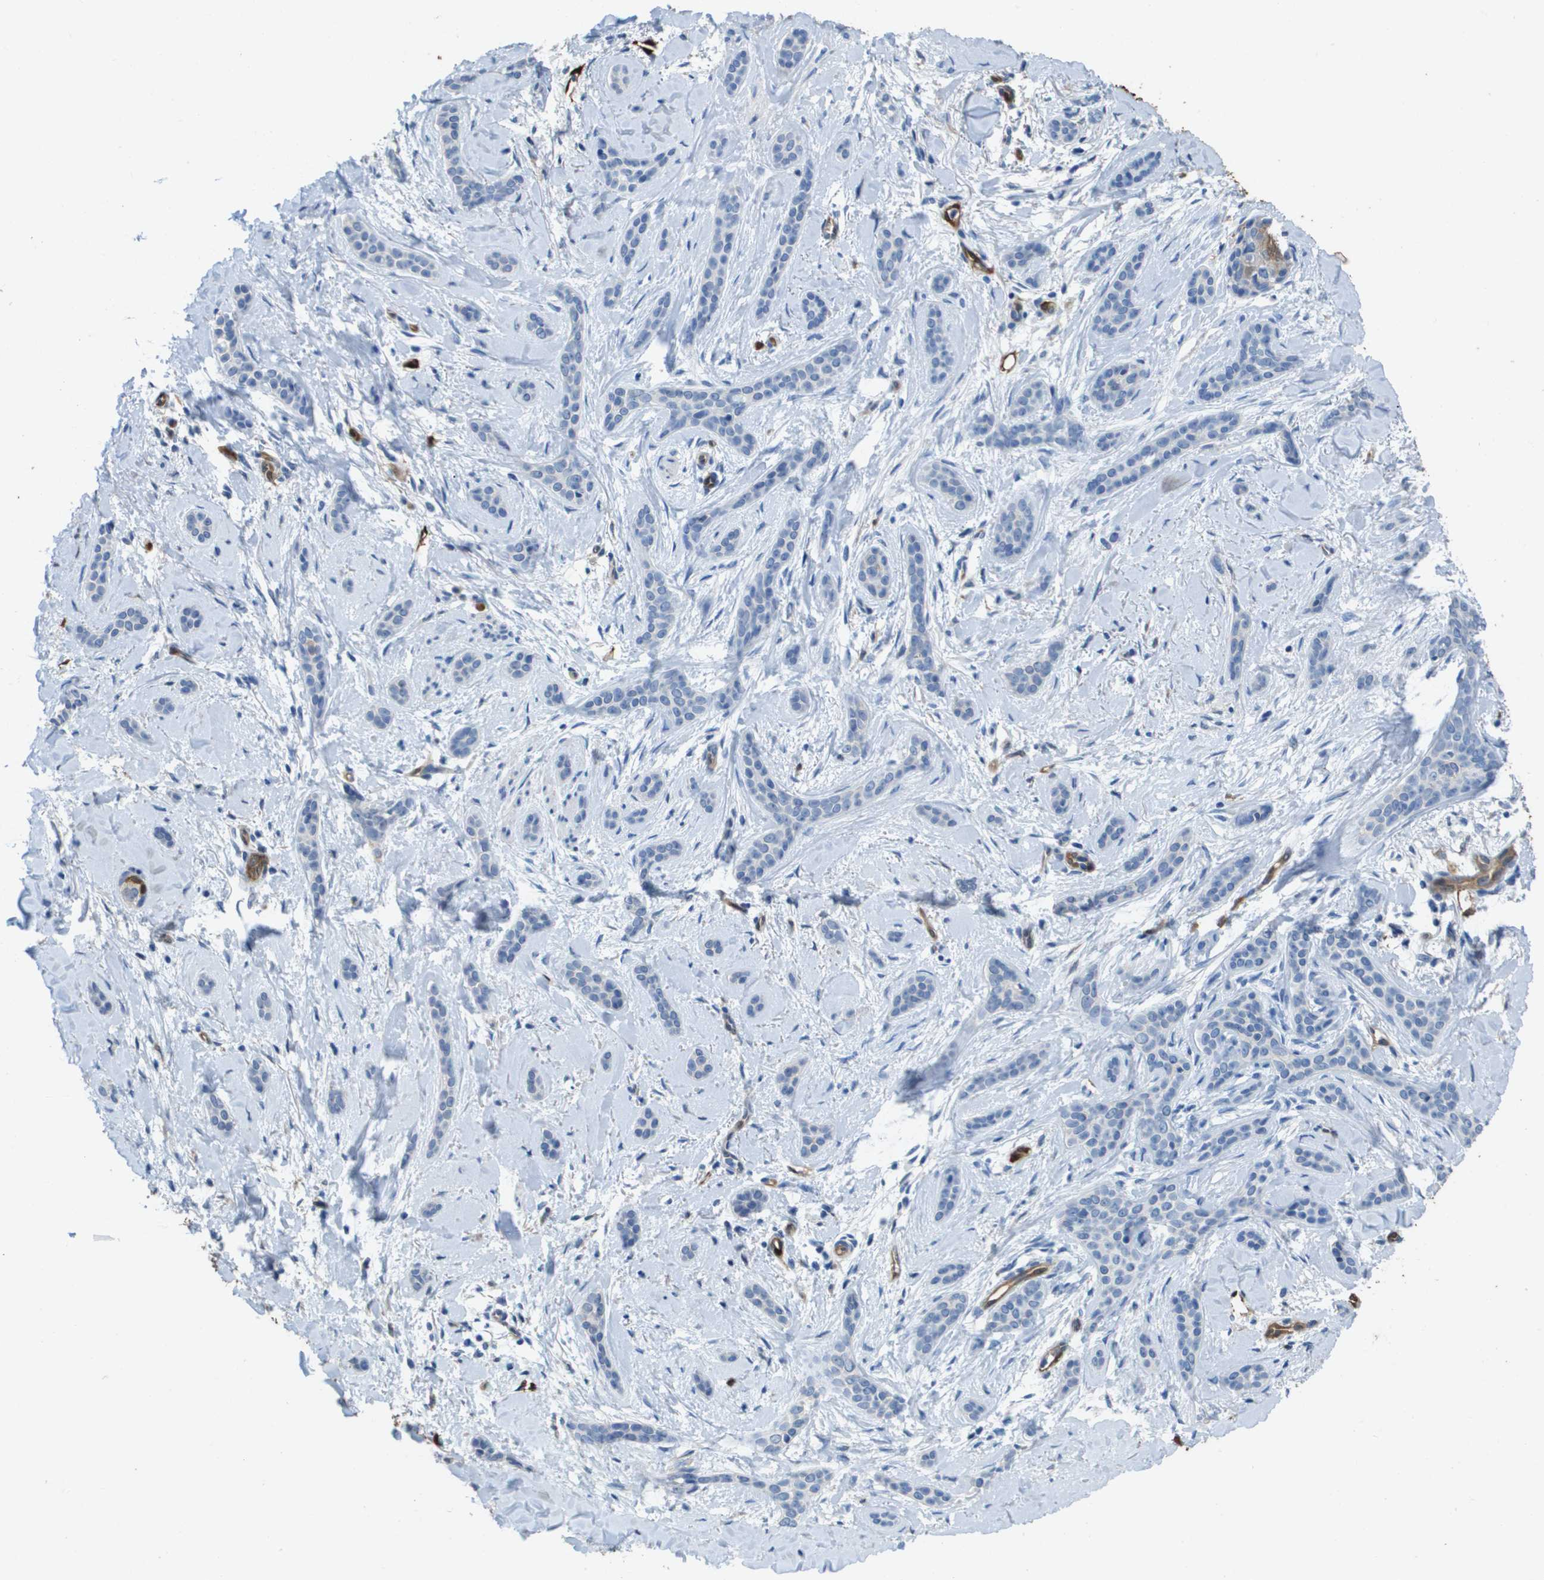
{"staining": {"intensity": "negative", "quantity": "none", "location": "none"}, "tissue": "skin cancer", "cell_type": "Tumor cells", "image_type": "cancer", "snomed": [{"axis": "morphology", "description": "Basal cell carcinoma"}, {"axis": "morphology", "description": "Adnexal tumor, benign"}, {"axis": "topography", "description": "Skin"}], "caption": "Immunohistochemistry histopathology image of human skin benign adnexal tumor stained for a protein (brown), which shows no expression in tumor cells.", "gene": "FABP5", "patient": {"sex": "female", "age": 42}}